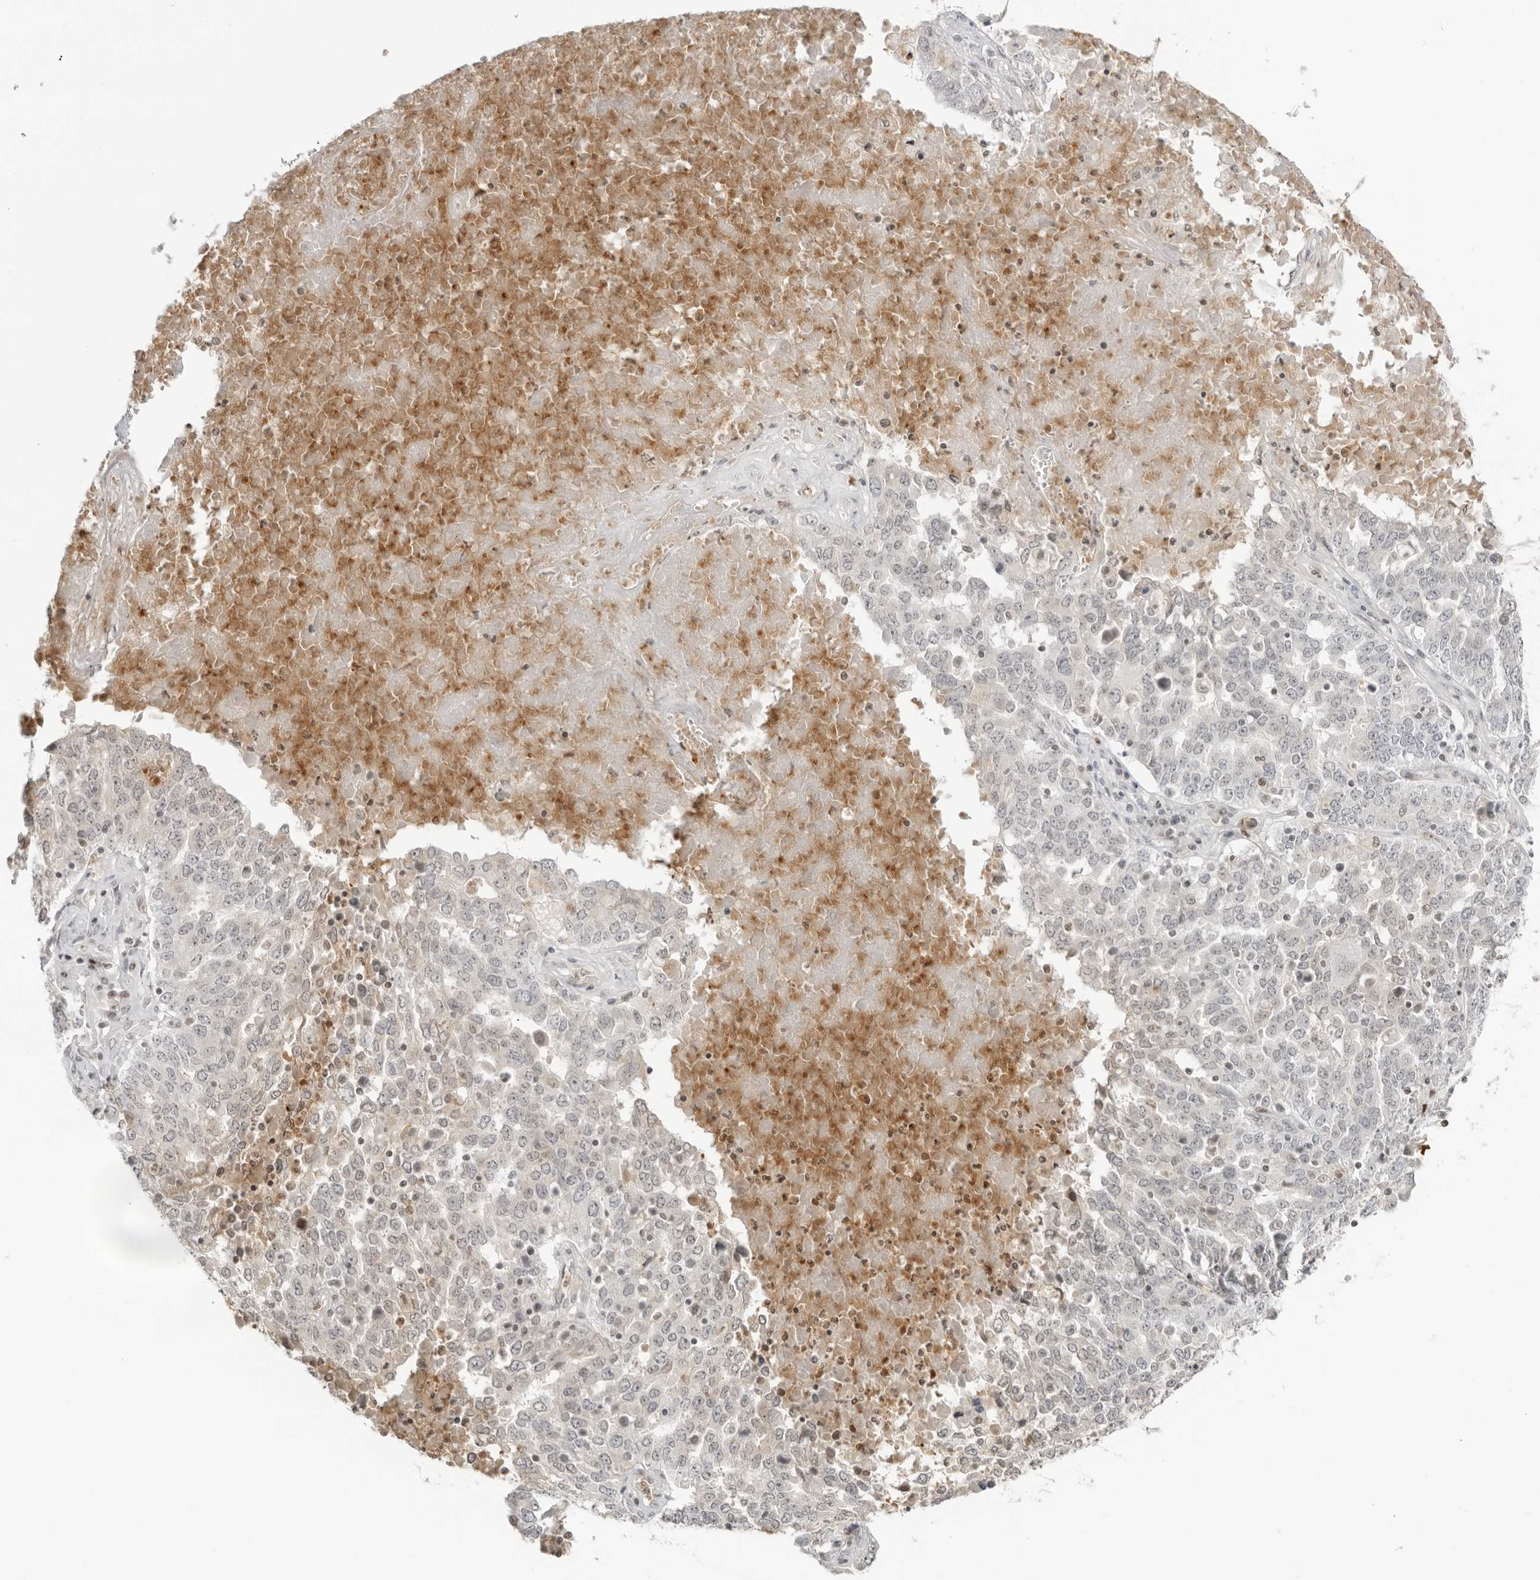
{"staining": {"intensity": "weak", "quantity": "<25%", "location": "nuclear"}, "tissue": "ovarian cancer", "cell_type": "Tumor cells", "image_type": "cancer", "snomed": [{"axis": "morphology", "description": "Carcinoma, endometroid"}, {"axis": "topography", "description": "Ovary"}], "caption": "Tumor cells show no significant expression in endometroid carcinoma (ovarian).", "gene": "RNF146", "patient": {"sex": "female", "age": 62}}